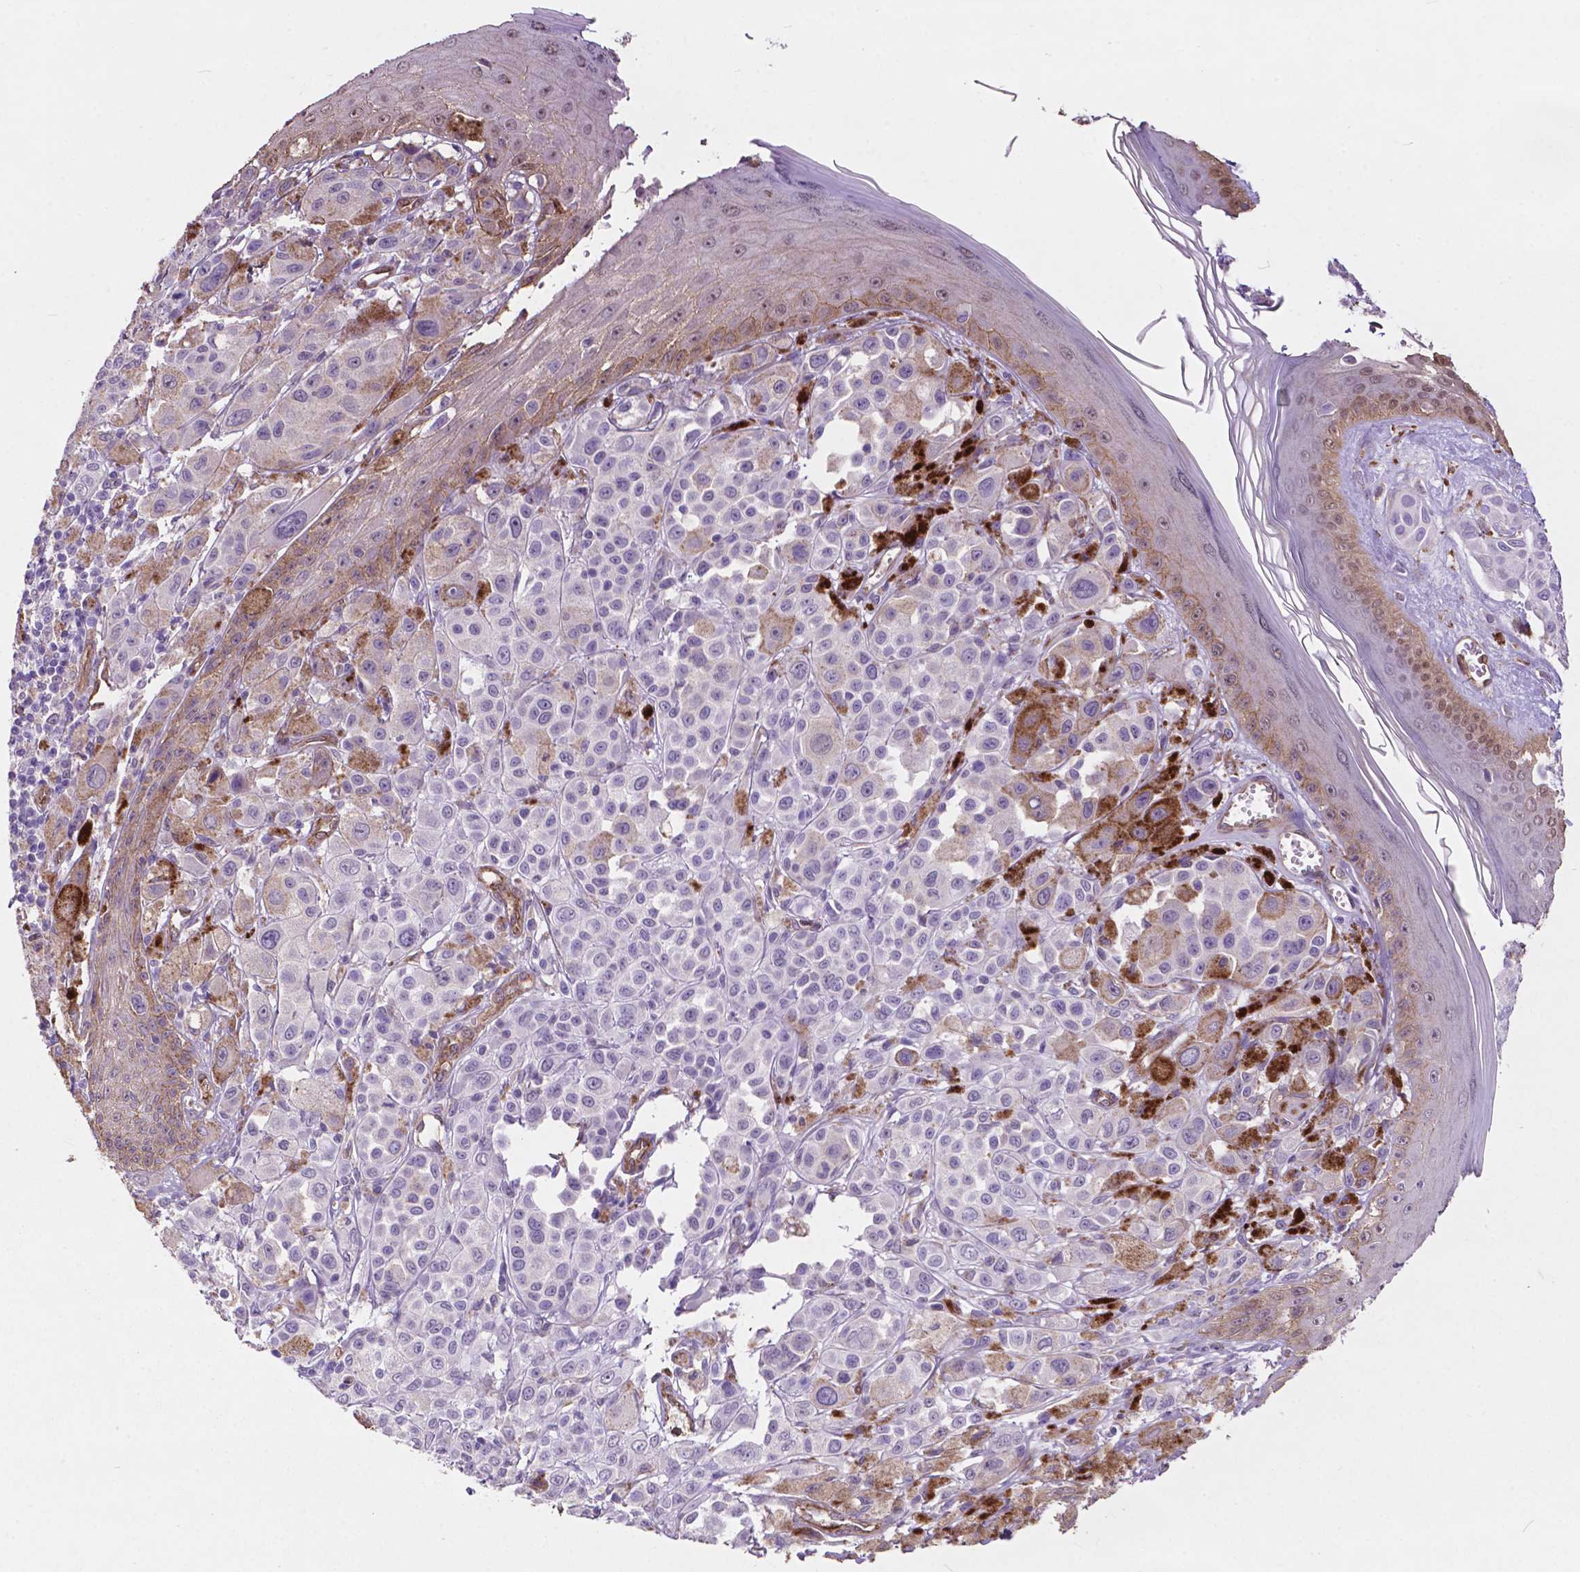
{"staining": {"intensity": "negative", "quantity": "none", "location": "none"}, "tissue": "melanoma", "cell_type": "Tumor cells", "image_type": "cancer", "snomed": [{"axis": "morphology", "description": "Malignant melanoma, NOS"}, {"axis": "topography", "description": "Skin"}], "caption": "High magnification brightfield microscopy of melanoma stained with DAB (3,3'-diaminobenzidine) (brown) and counterstained with hematoxylin (blue): tumor cells show no significant staining.", "gene": "PDLIM1", "patient": {"sex": "male", "age": 67}}